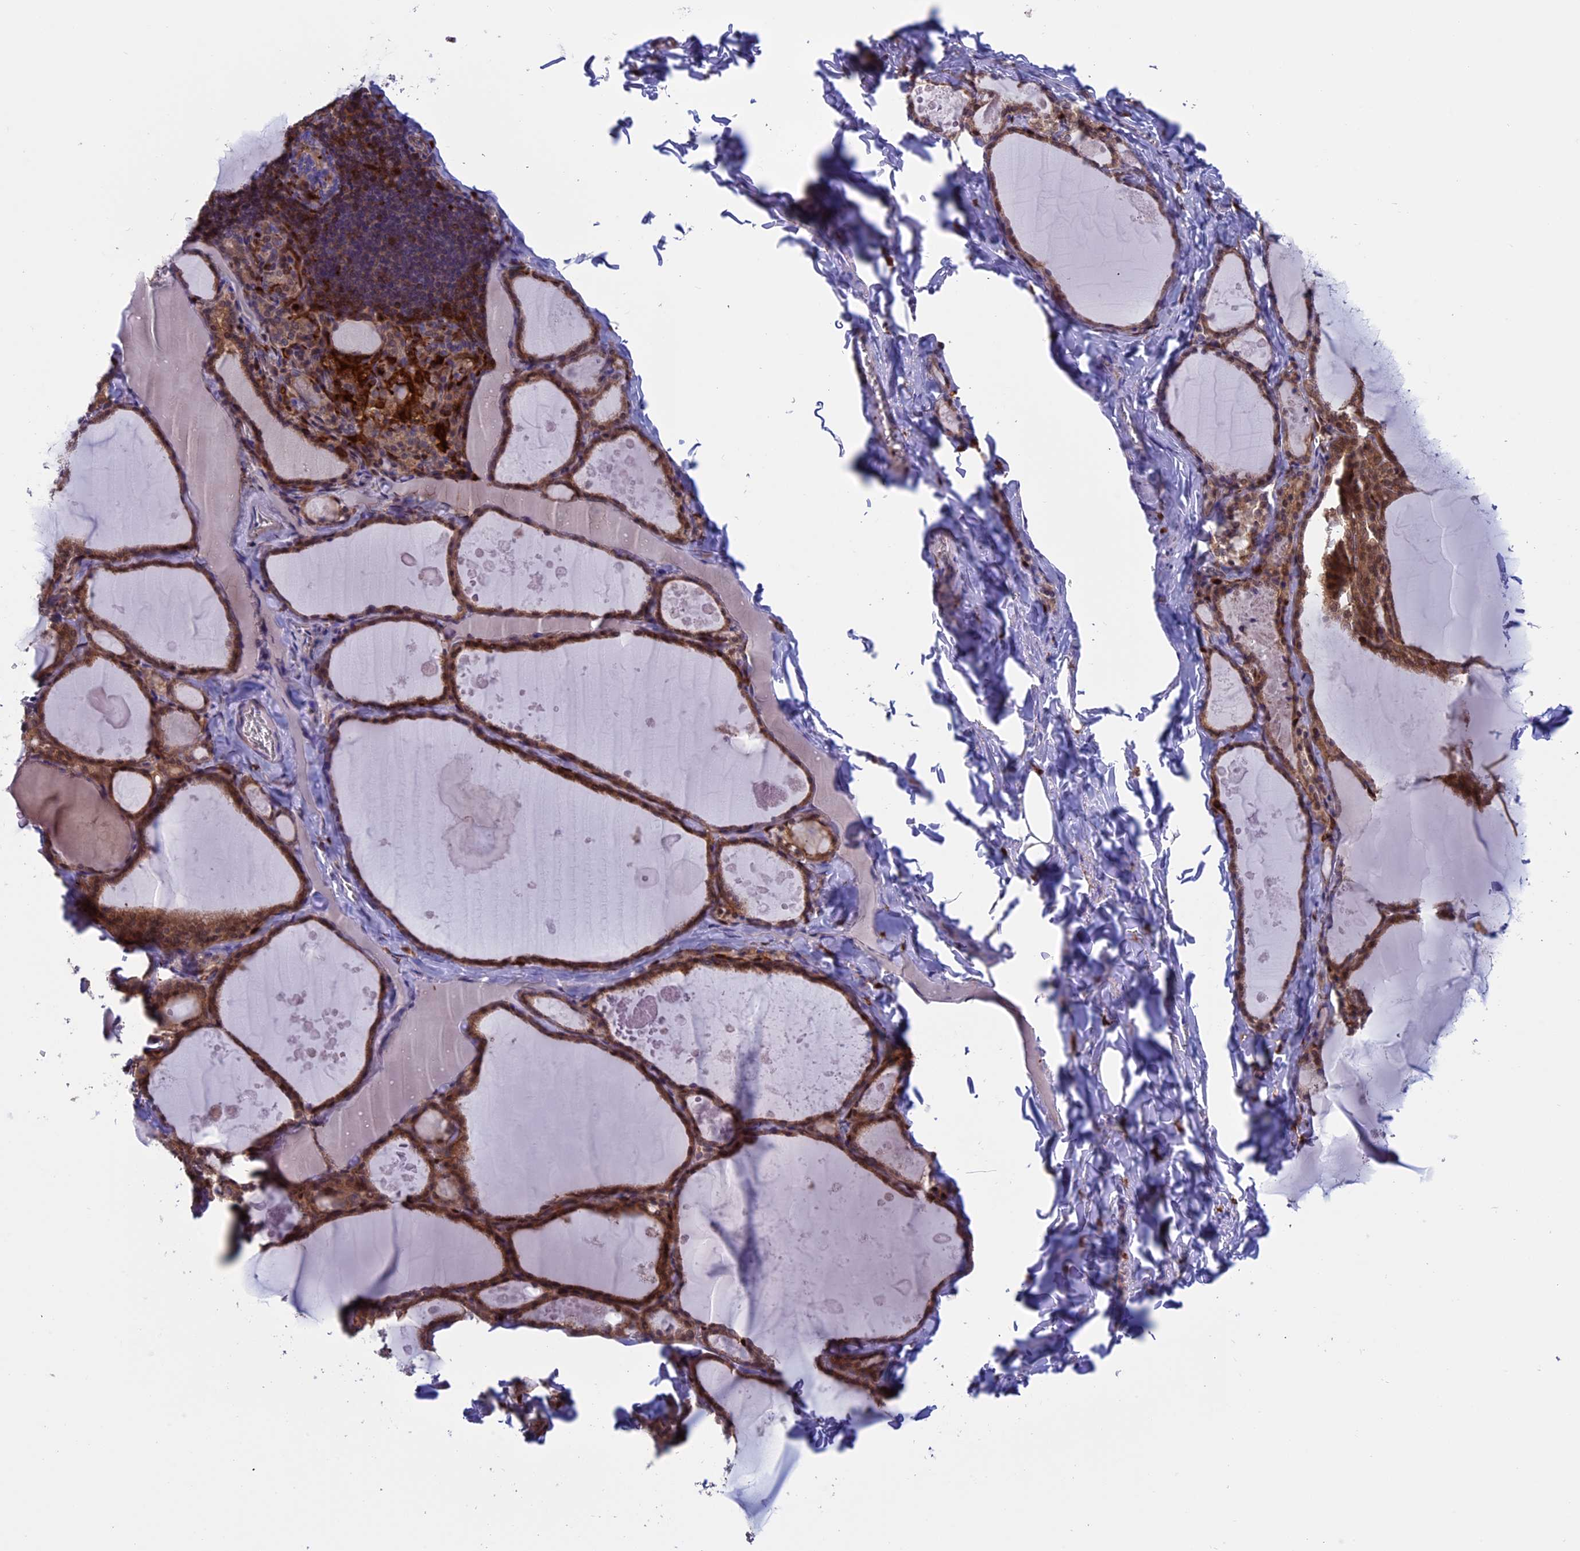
{"staining": {"intensity": "moderate", "quantity": ">75%", "location": "cytoplasmic/membranous,nuclear"}, "tissue": "thyroid gland", "cell_type": "Glandular cells", "image_type": "normal", "snomed": [{"axis": "morphology", "description": "Normal tissue, NOS"}, {"axis": "topography", "description": "Thyroid gland"}], "caption": "An immunohistochemistry (IHC) histopathology image of normal tissue is shown. Protein staining in brown labels moderate cytoplasmic/membranous,nuclear positivity in thyroid gland within glandular cells.", "gene": "ARHGAP18", "patient": {"sex": "male", "age": 56}}